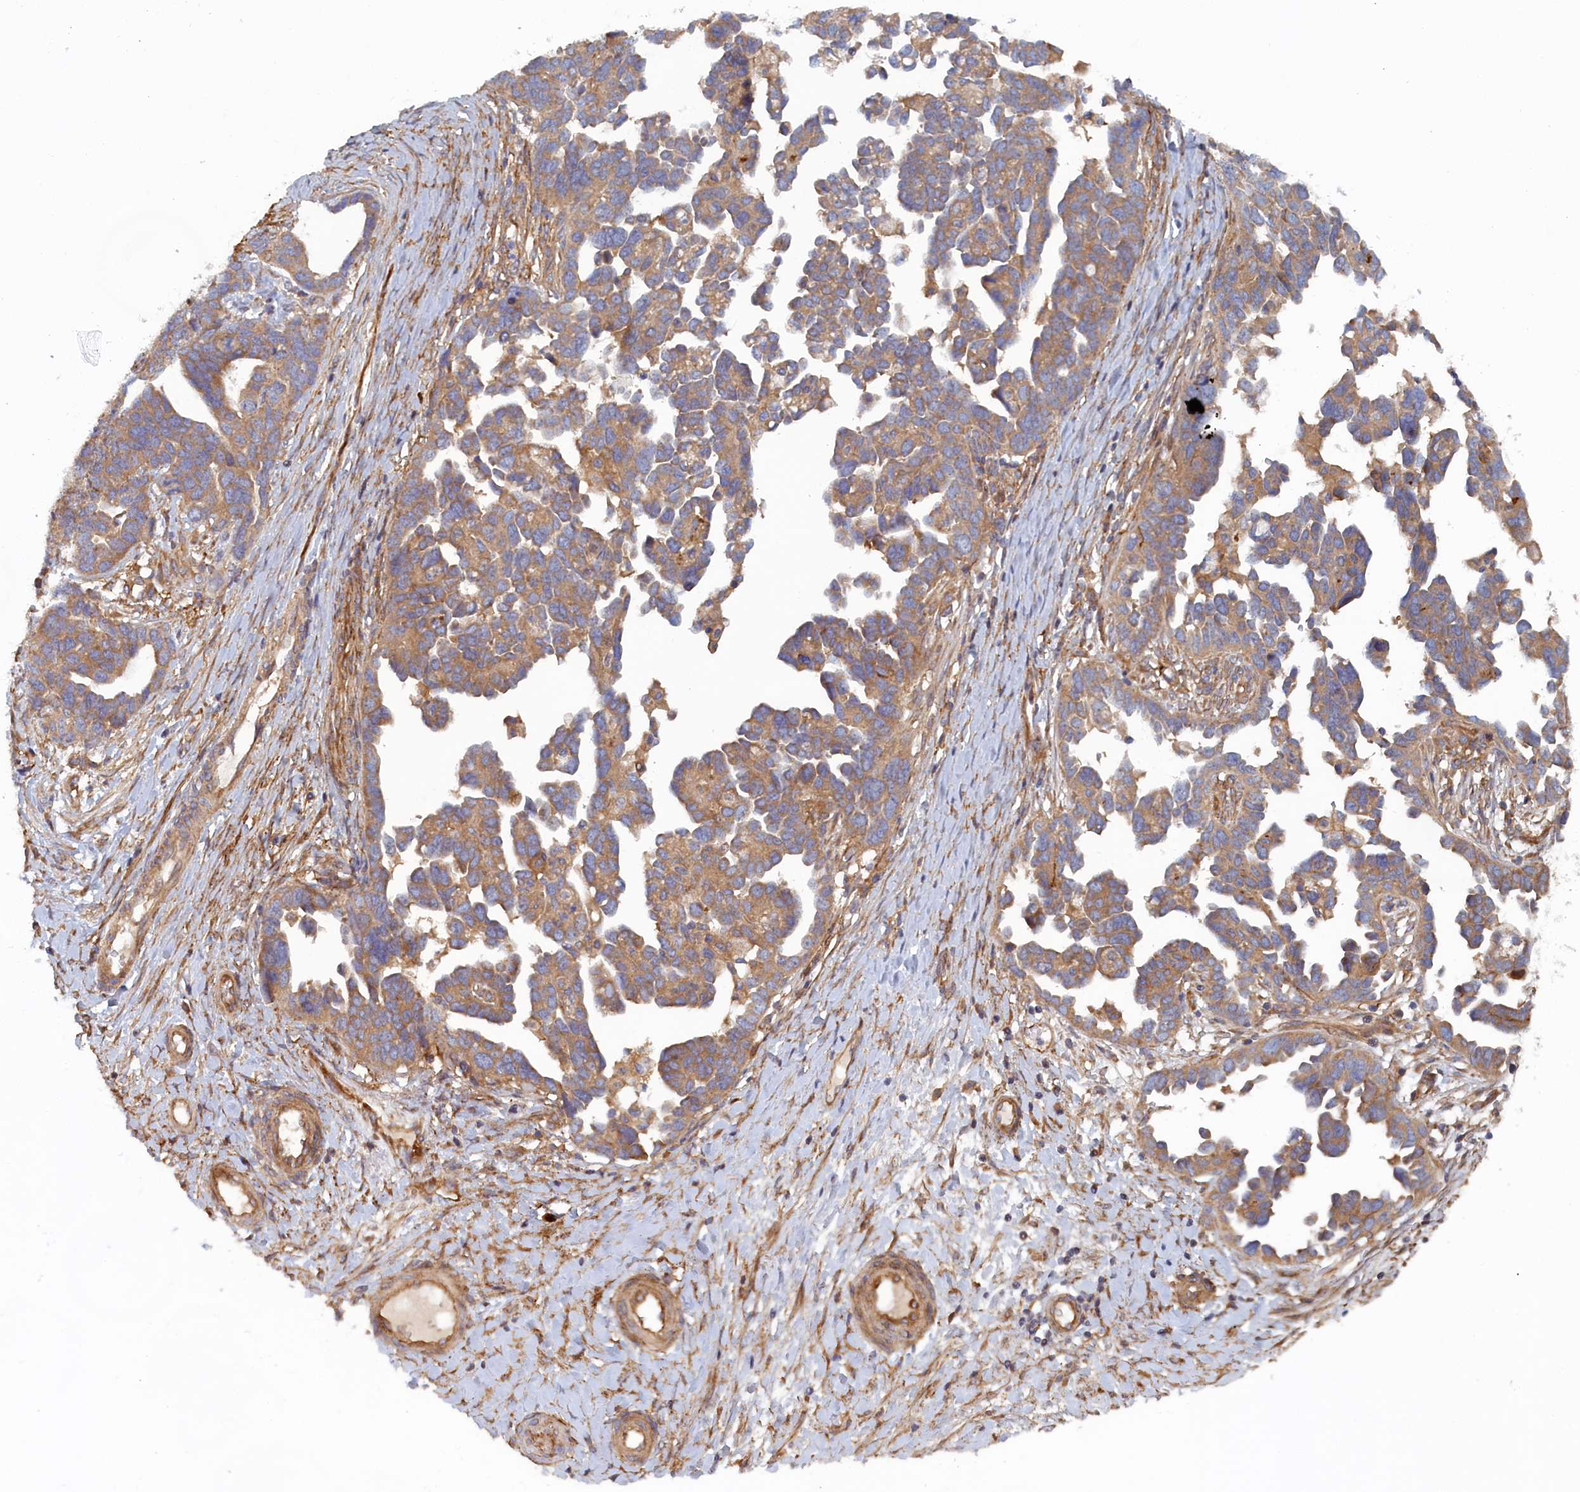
{"staining": {"intensity": "moderate", "quantity": ">75%", "location": "cytoplasmic/membranous"}, "tissue": "ovarian cancer", "cell_type": "Tumor cells", "image_type": "cancer", "snomed": [{"axis": "morphology", "description": "Cystadenocarcinoma, serous, NOS"}, {"axis": "topography", "description": "Ovary"}], "caption": "High-power microscopy captured an immunohistochemistry (IHC) photomicrograph of ovarian cancer, revealing moderate cytoplasmic/membranous staining in about >75% of tumor cells.", "gene": "TMEM196", "patient": {"sex": "female", "age": 54}}